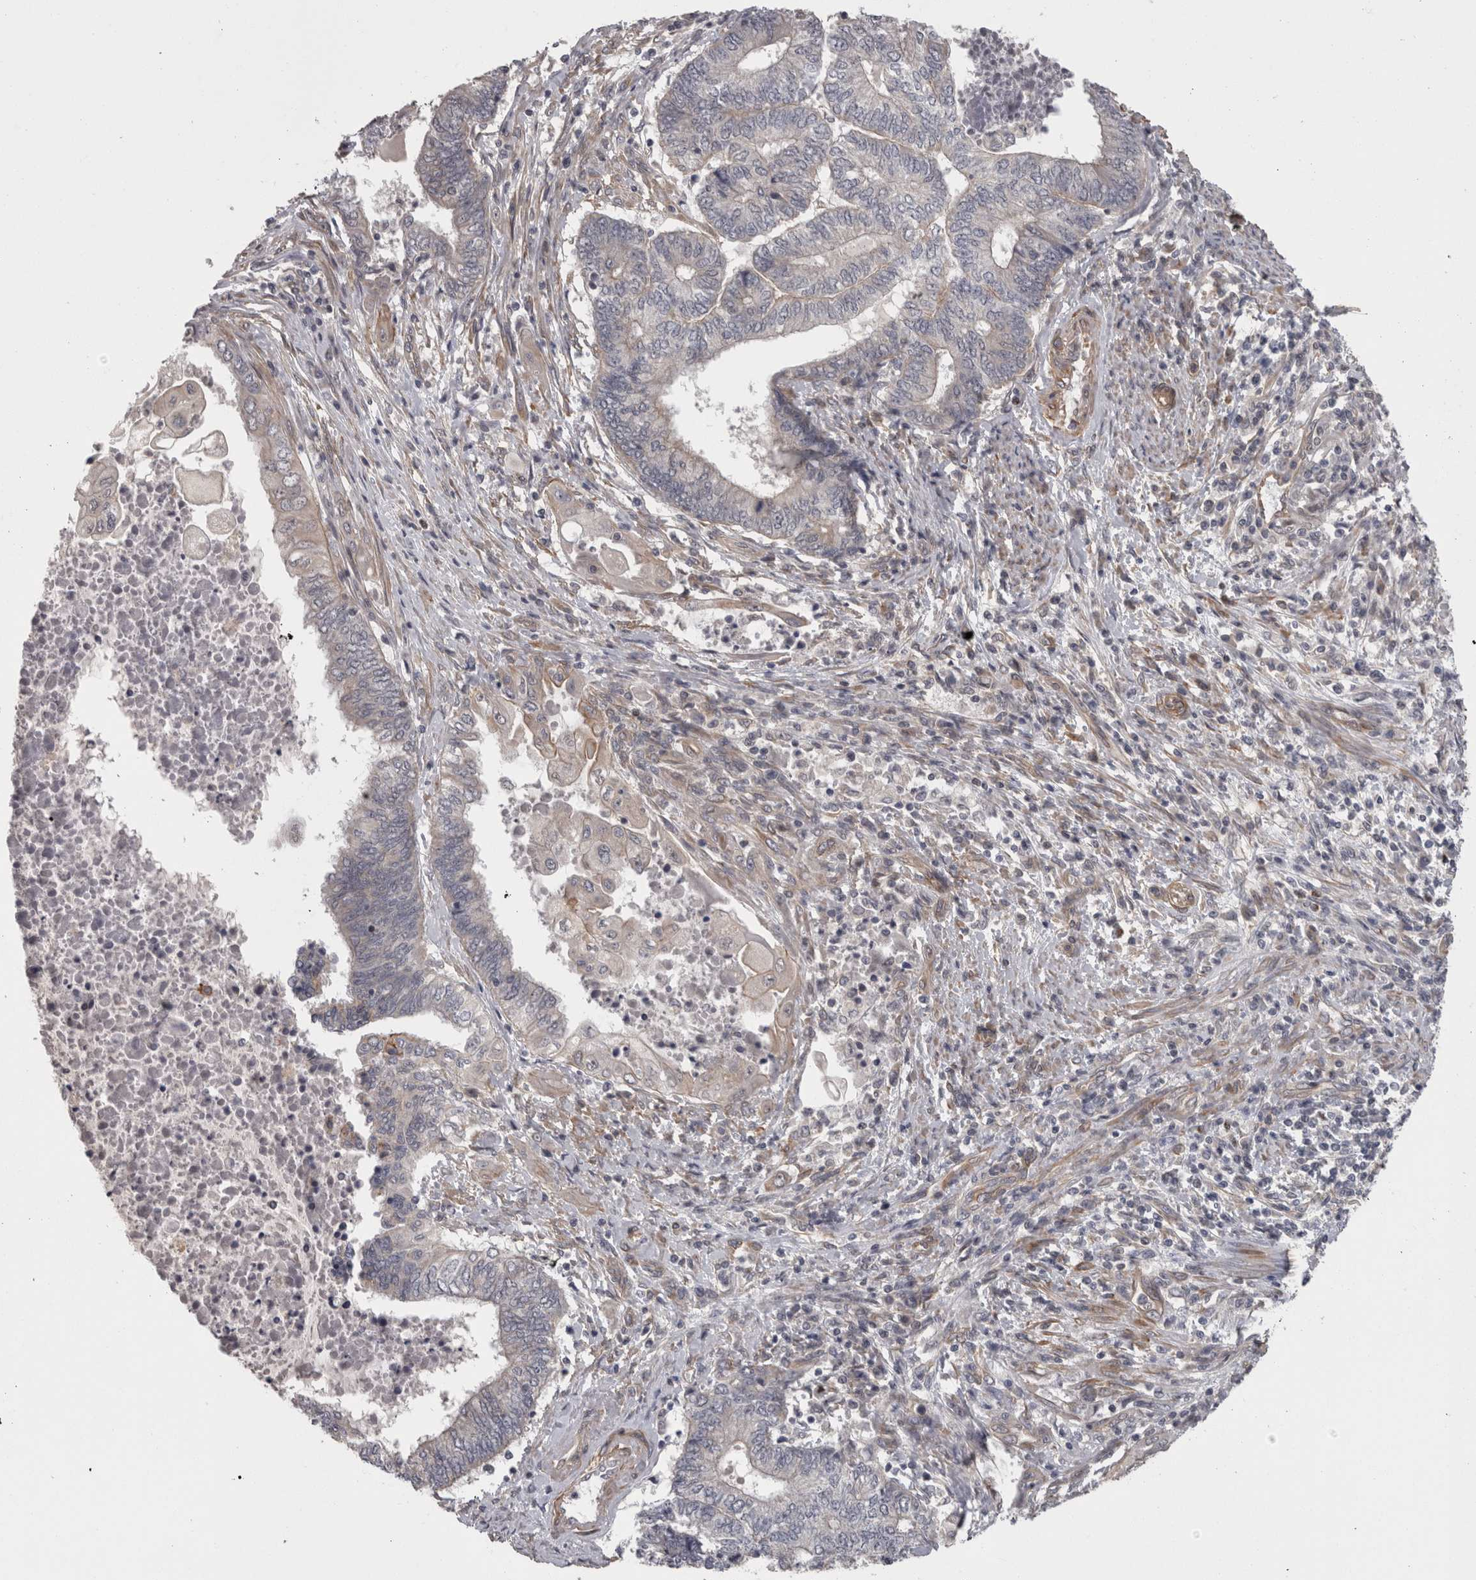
{"staining": {"intensity": "negative", "quantity": "none", "location": "none"}, "tissue": "endometrial cancer", "cell_type": "Tumor cells", "image_type": "cancer", "snomed": [{"axis": "morphology", "description": "Adenocarcinoma, NOS"}, {"axis": "topography", "description": "Uterus"}, {"axis": "topography", "description": "Endometrium"}], "caption": "A photomicrograph of endometrial adenocarcinoma stained for a protein displays no brown staining in tumor cells.", "gene": "RMDN1", "patient": {"sex": "female", "age": 70}}